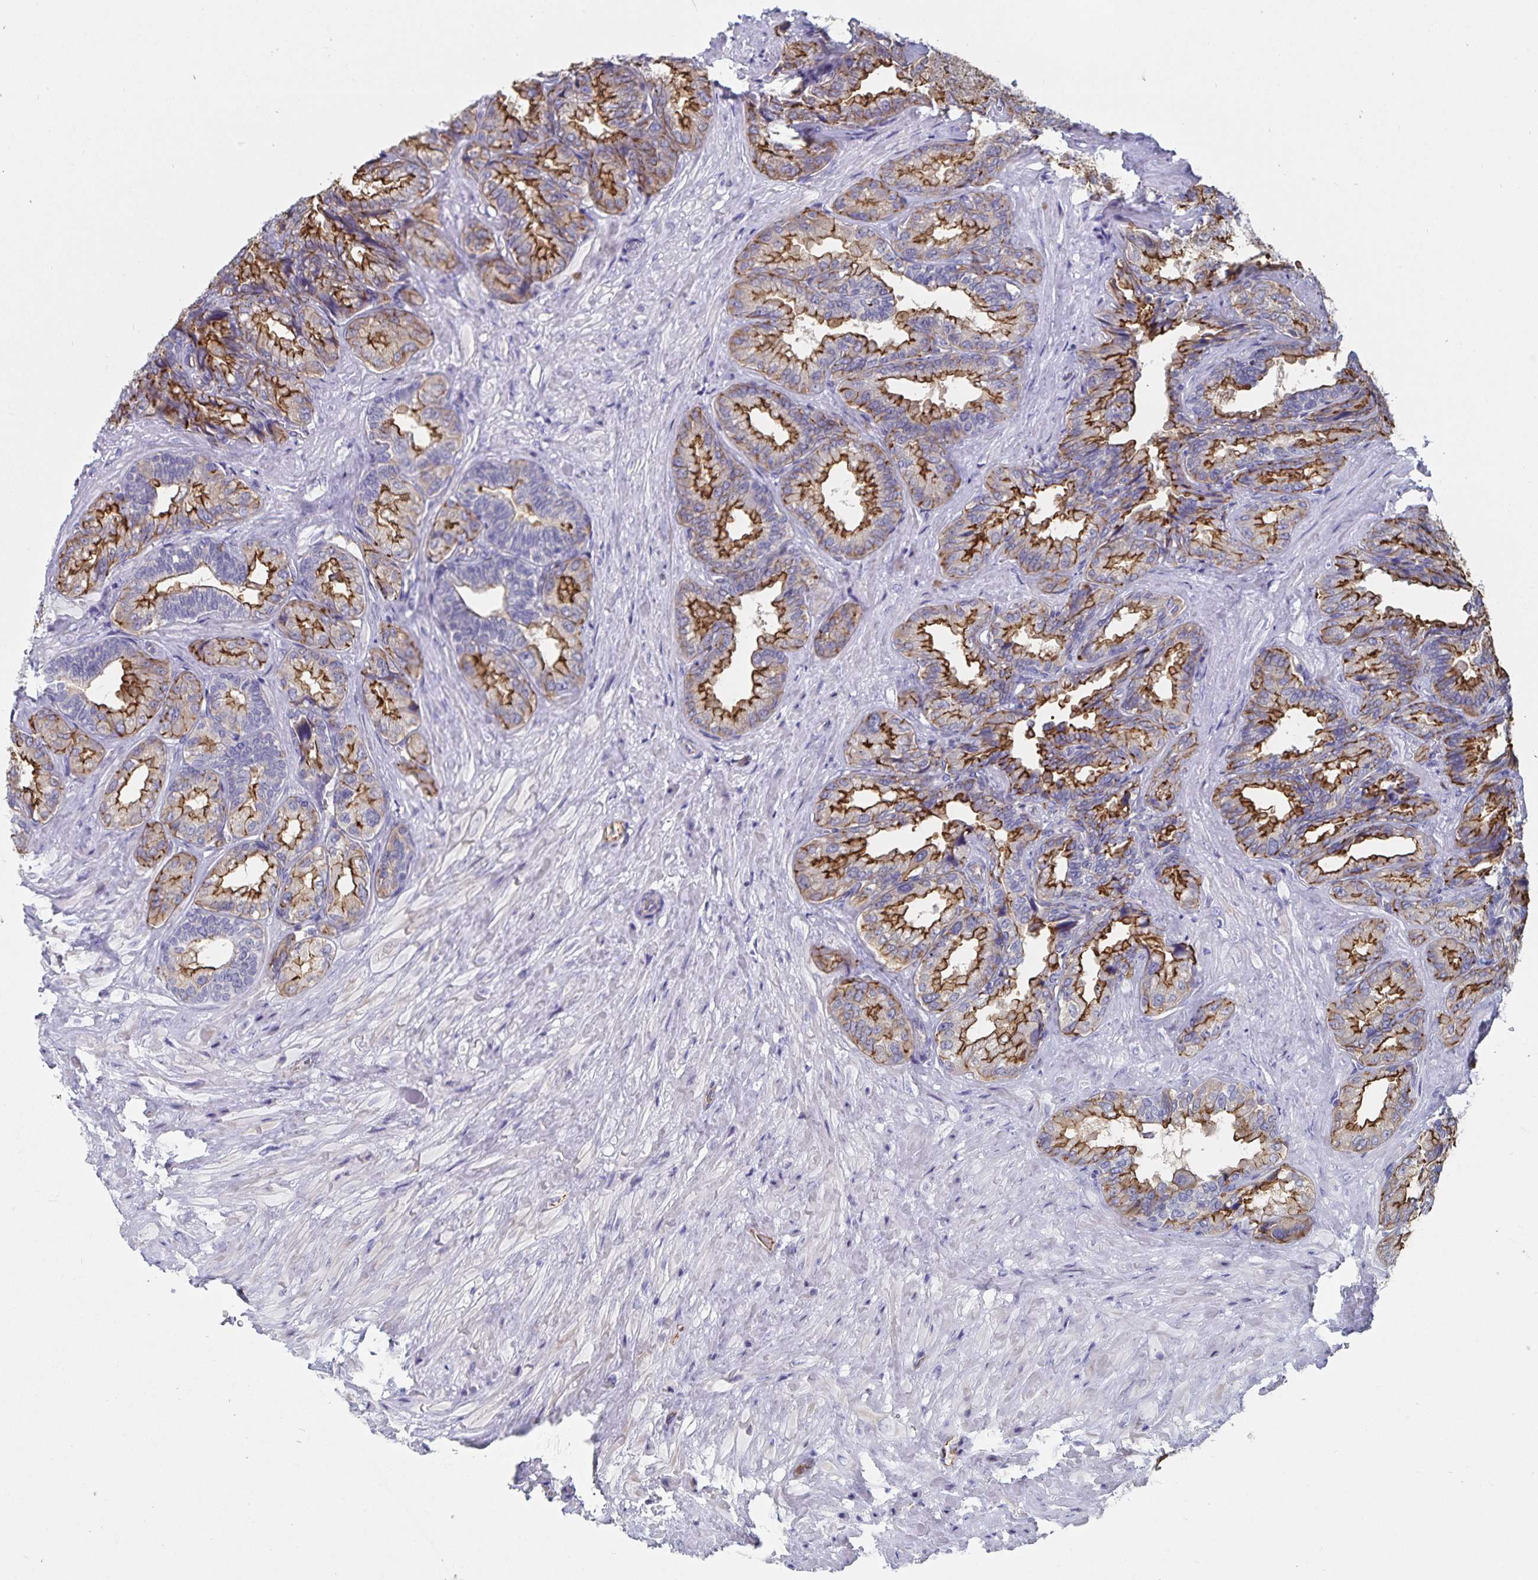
{"staining": {"intensity": "moderate", "quantity": ">75%", "location": "cytoplasmic/membranous"}, "tissue": "seminal vesicle", "cell_type": "Glandular cells", "image_type": "normal", "snomed": [{"axis": "morphology", "description": "Normal tissue, NOS"}, {"axis": "topography", "description": "Seminal veicle"}], "caption": "Benign seminal vesicle exhibits moderate cytoplasmic/membranous expression in approximately >75% of glandular cells, visualized by immunohistochemistry. The staining was performed using DAB (3,3'-diaminobenzidine), with brown indicating positive protein expression. Nuclei are stained blue with hematoxylin.", "gene": "SSTR1", "patient": {"sex": "male", "age": 68}}